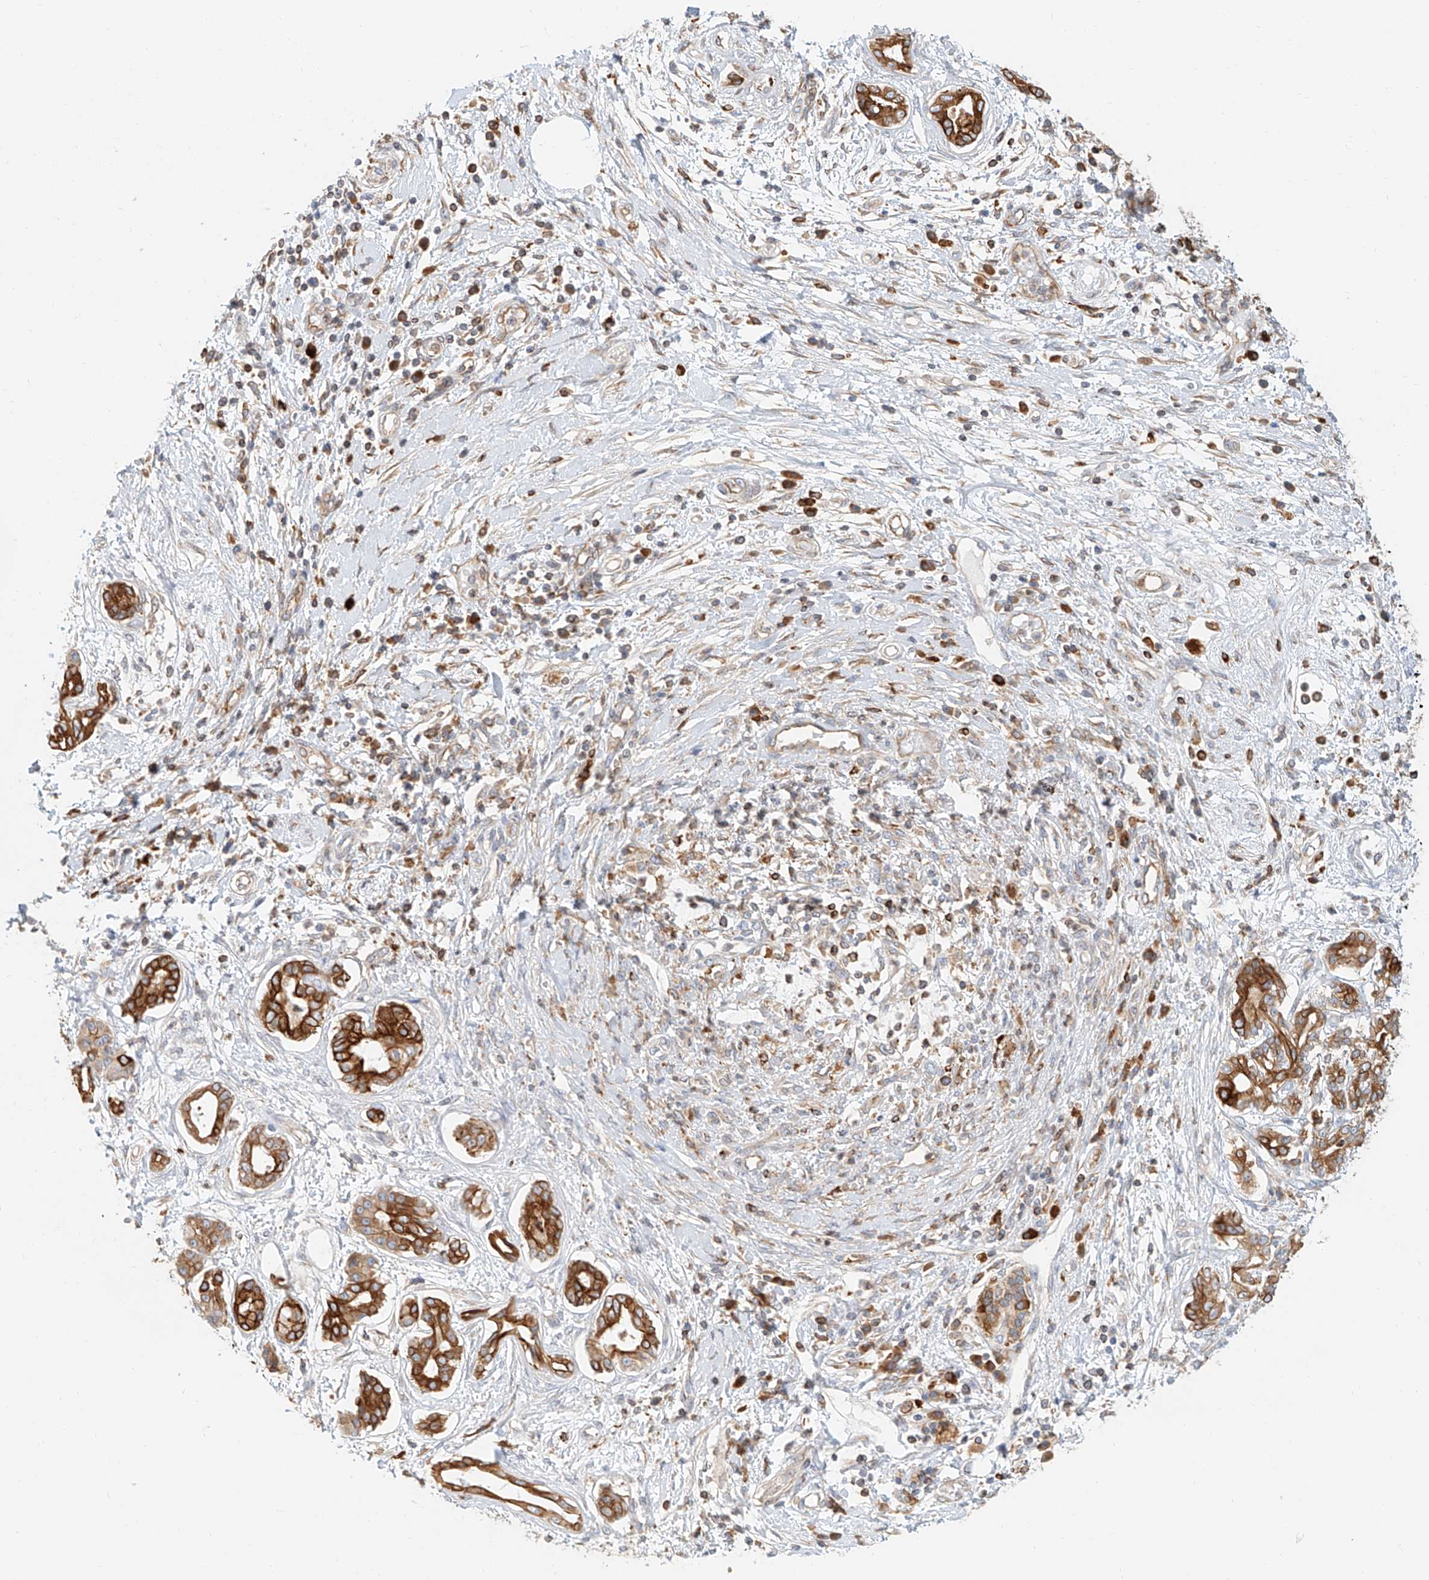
{"staining": {"intensity": "strong", "quantity": ">75%", "location": "cytoplasmic/membranous"}, "tissue": "pancreatic cancer", "cell_type": "Tumor cells", "image_type": "cancer", "snomed": [{"axis": "morphology", "description": "Adenocarcinoma, NOS"}, {"axis": "topography", "description": "Pancreas"}], "caption": "Pancreatic cancer was stained to show a protein in brown. There is high levels of strong cytoplasmic/membranous staining in about >75% of tumor cells.", "gene": "DHRS7", "patient": {"sex": "female", "age": 56}}